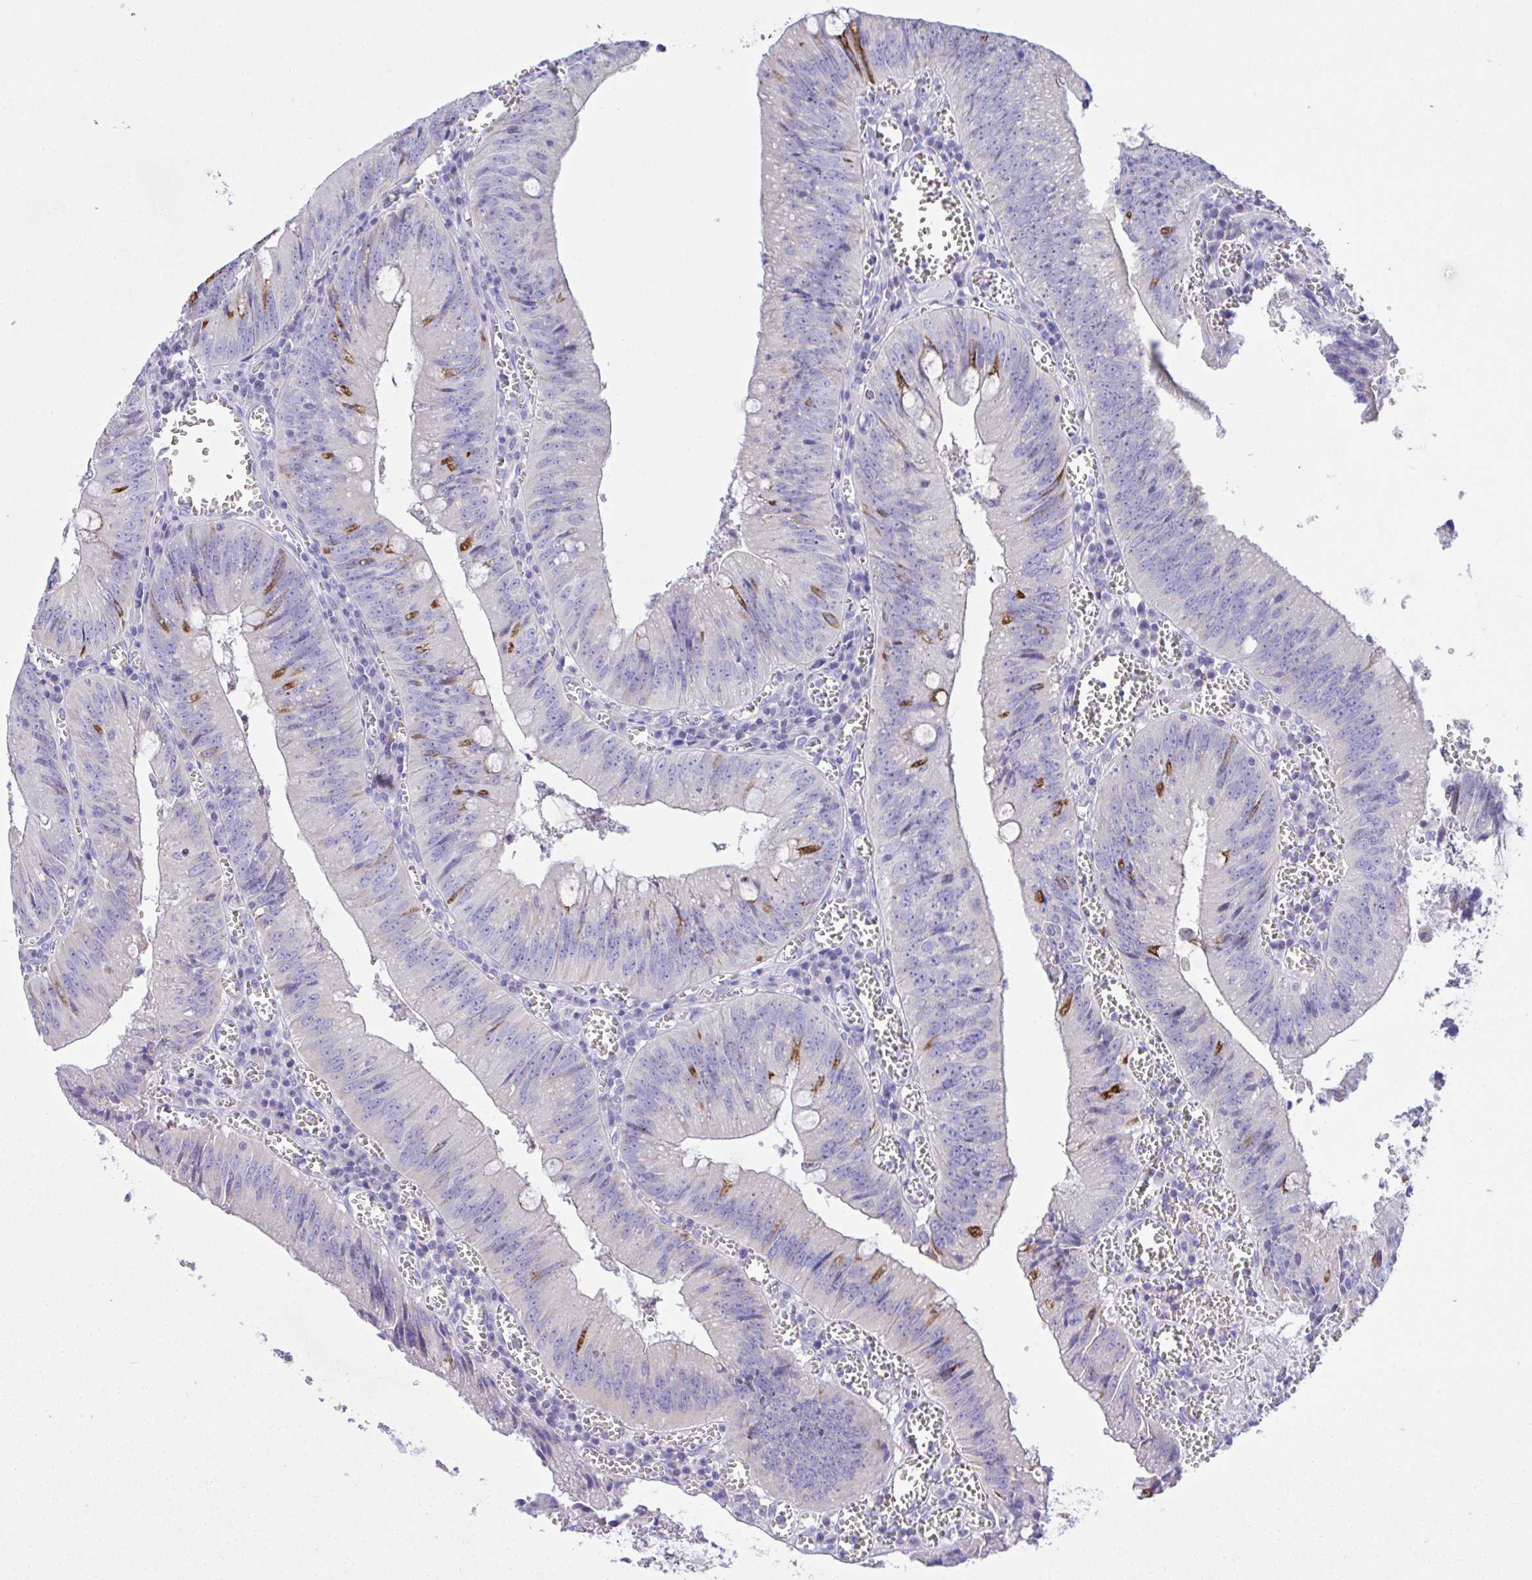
{"staining": {"intensity": "moderate", "quantity": "<25%", "location": "cytoplasmic/membranous"}, "tissue": "colorectal cancer", "cell_type": "Tumor cells", "image_type": "cancer", "snomed": [{"axis": "morphology", "description": "Adenocarcinoma, NOS"}, {"axis": "topography", "description": "Rectum"}], "caption": "Protein analysis of colorectal cancer (adenocarcinoma) tissue displays moderate cytoplasmic/membranous expression in about <25% of tumor cells. (DAB = brown stain, brightfield microscopy at high magnification).", "gene": "NLRP8", "patient": {"sex": "female", "age": 81}}